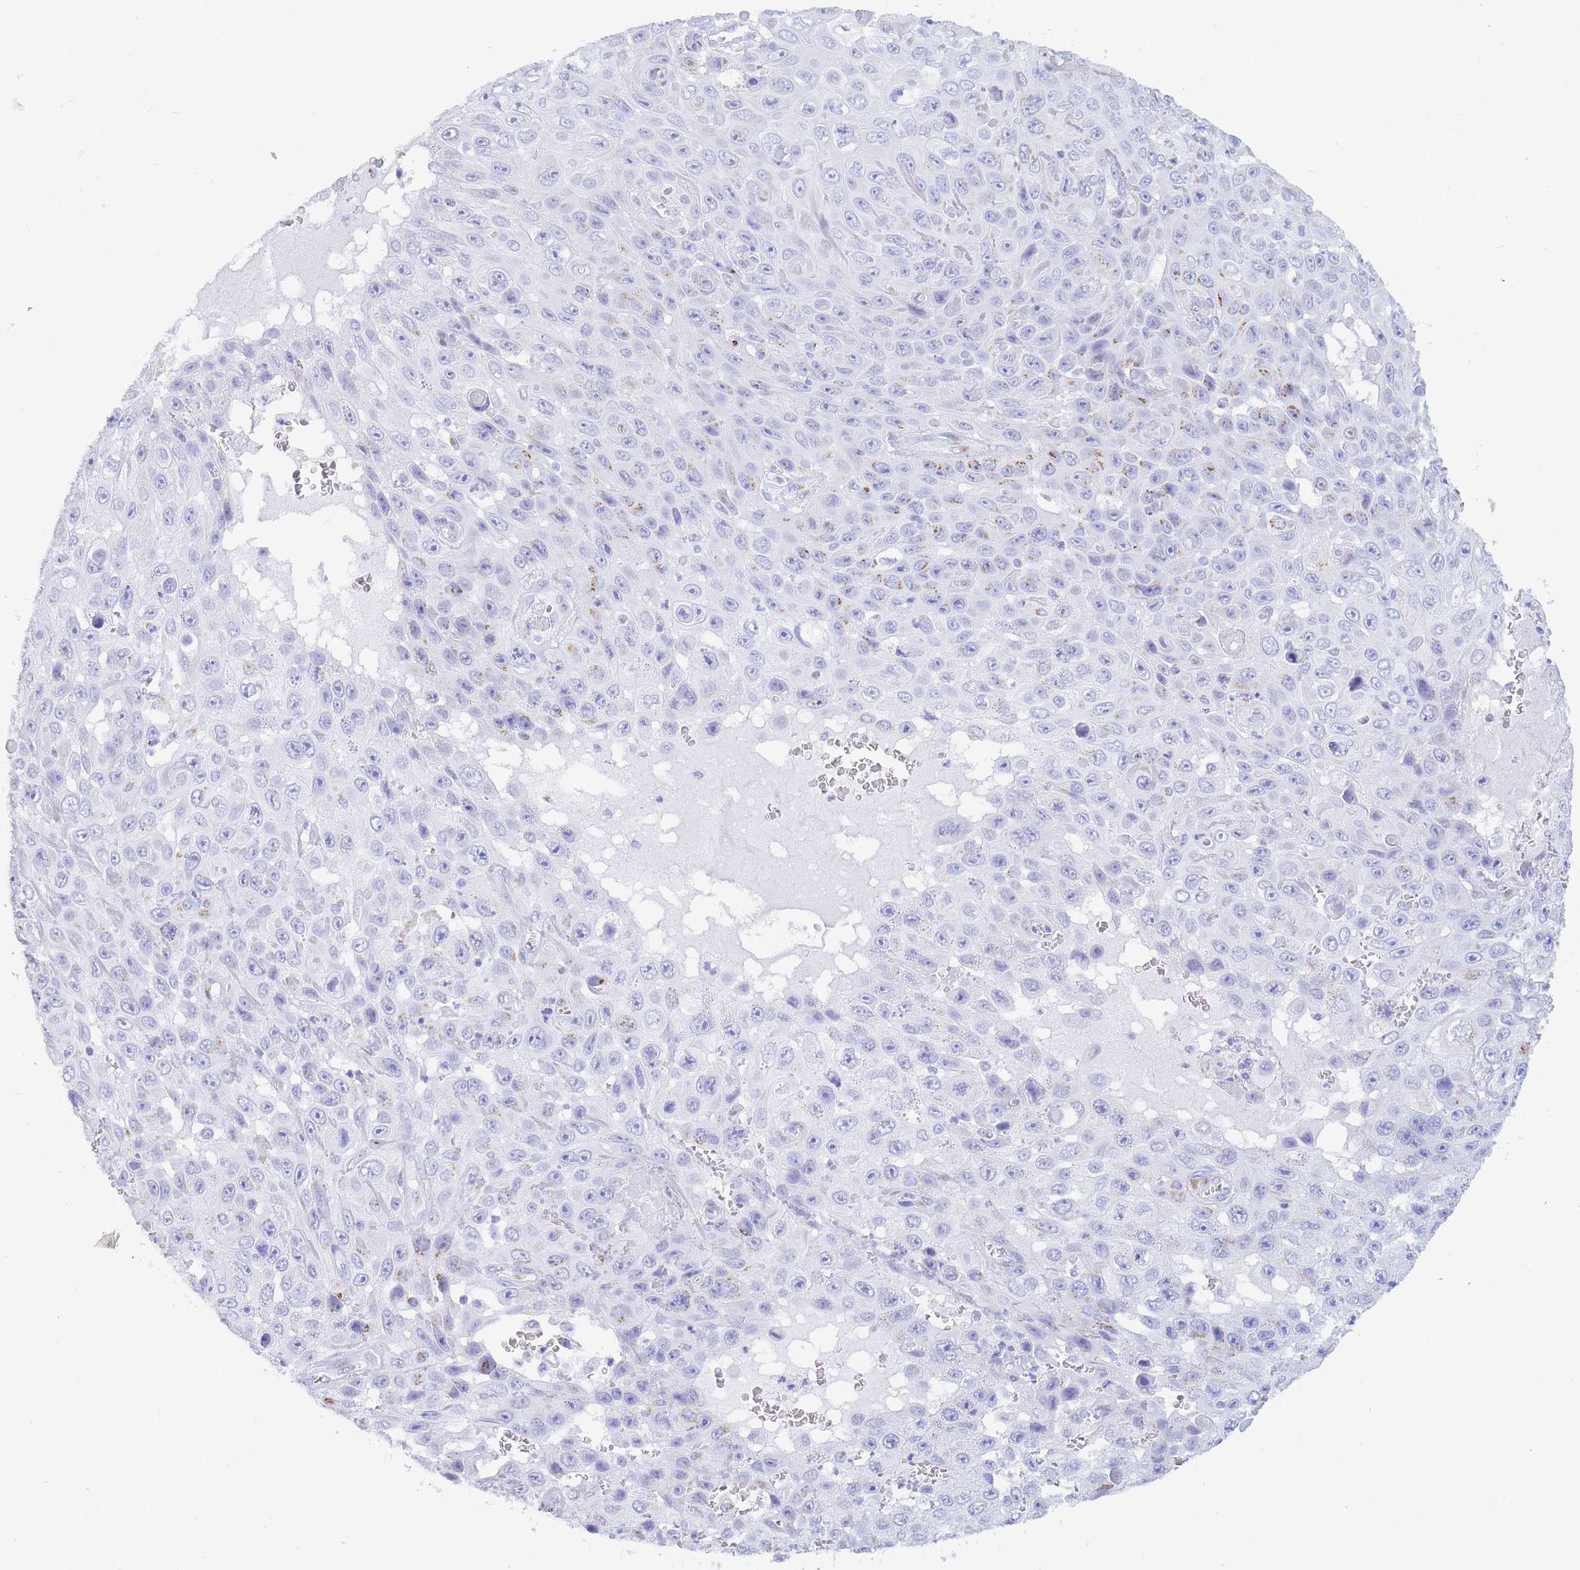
{"staining": {"intensity": "negative", "quantity": "none", "location": "none"}, "tissue": "skin cancer", "cell_type": "Tumor cells", "image_type": "cancer", "snomed": [{"axis": "morphology", "description": "Squamous cell carcinoma, NOS"}, {"axis": "topography", "description": "Skin"}], "caption": "The micrograph demonstrates no significant staining in tumor cells of skin squamous cell carcinoma. The staining is performed using DAB brown chromogen with nuclei counter-stained in using hematoxylin.", "gene": "FAM3C", "patient": {"sex": "male", "age": 82}}